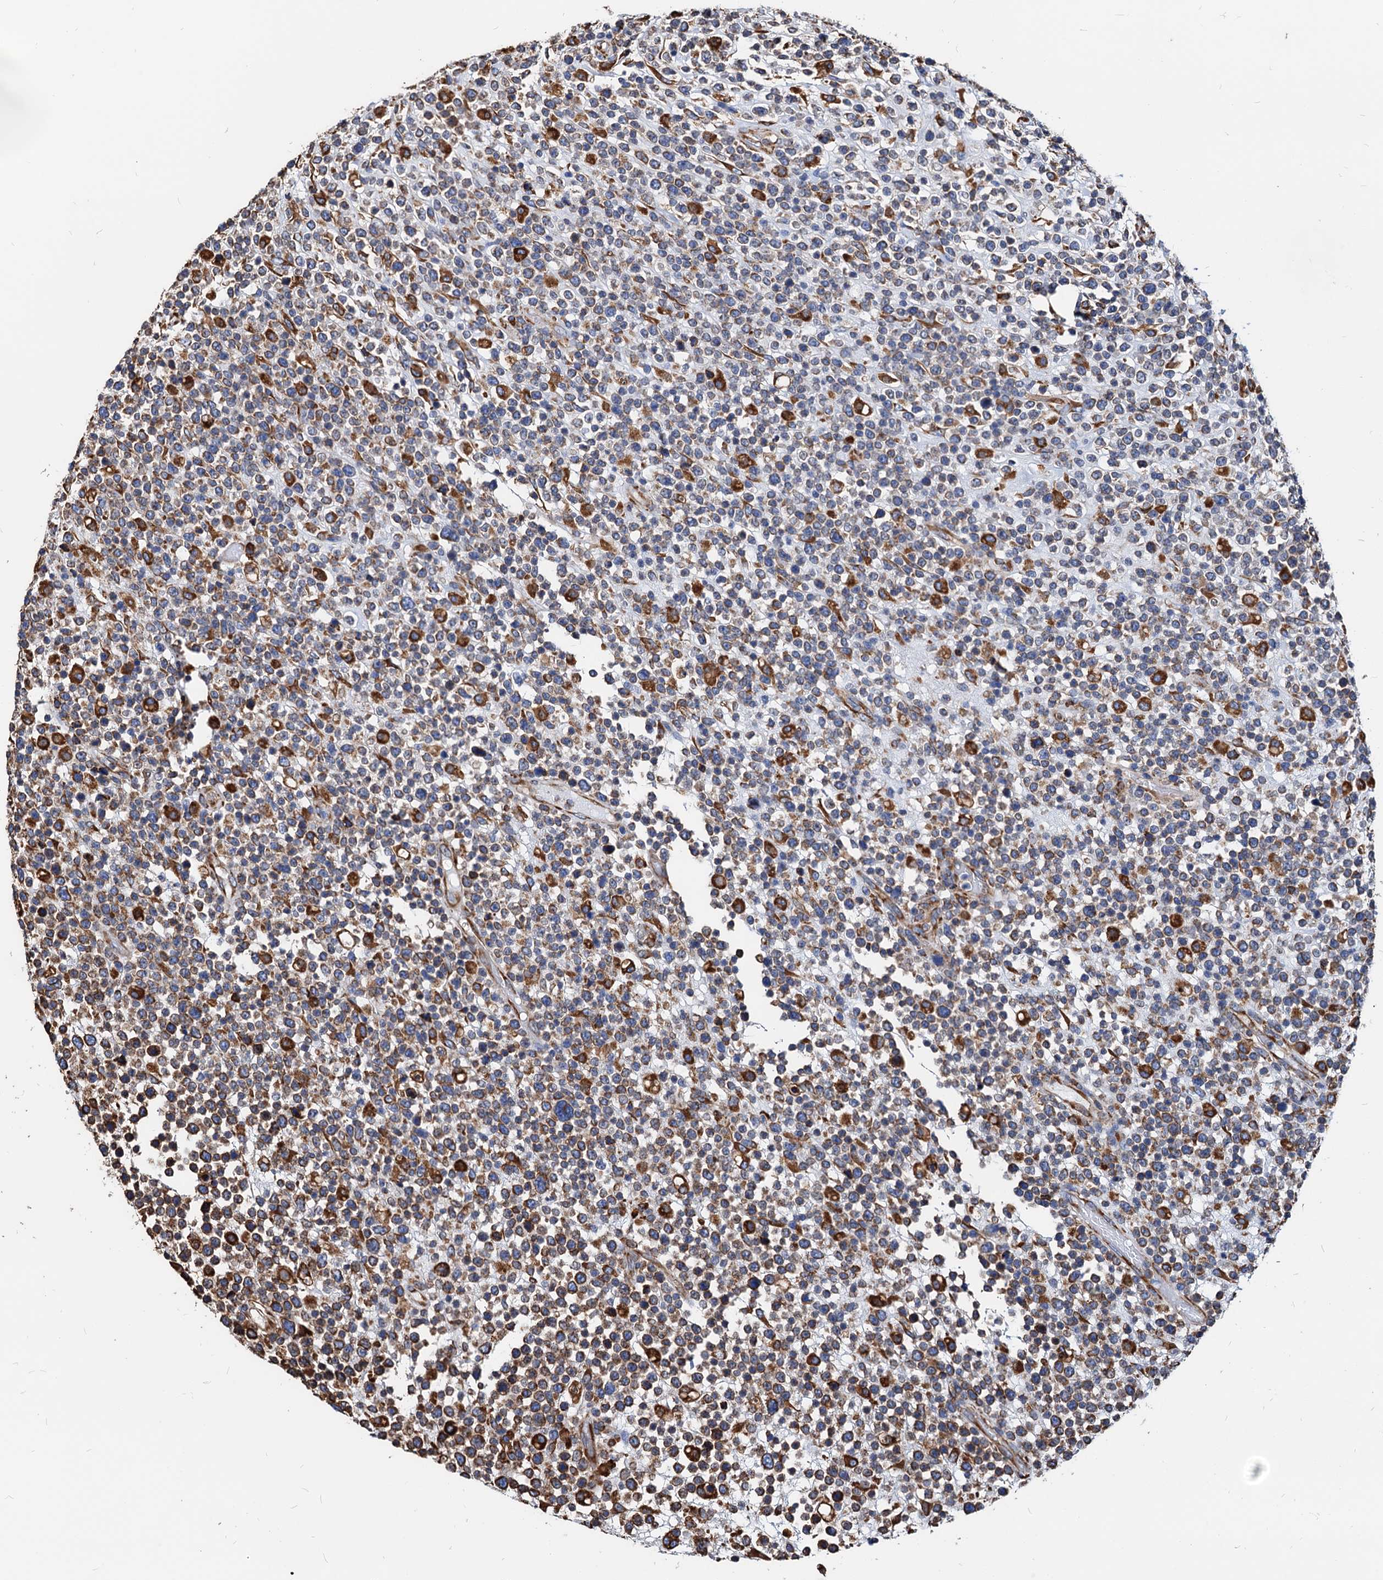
{"staining": {"intensity": "moderate", "quantity": "25%-75%", "location": "cytoplasmic/membranous"}, "tissue": "lymphoma", "cell_type": "Tumor cells", "image_type": "cancer", "snomed": [{"axis": "morphology", "description": "Malignant lymphoma, non-Hodgkin's type, High grade"}, {"axis": "topography", "description": "Colon"}], "caption": "Malignant lymphoma, non-Hodgkin's type (high-grade) stained for a protein (brown) demonstrates moderate cytoplasmic/membranous positive staining in approximately 25%-75% of tumor cells.", "gene": "HSPA5", "patient": {"sex": "female", "age": 53}}